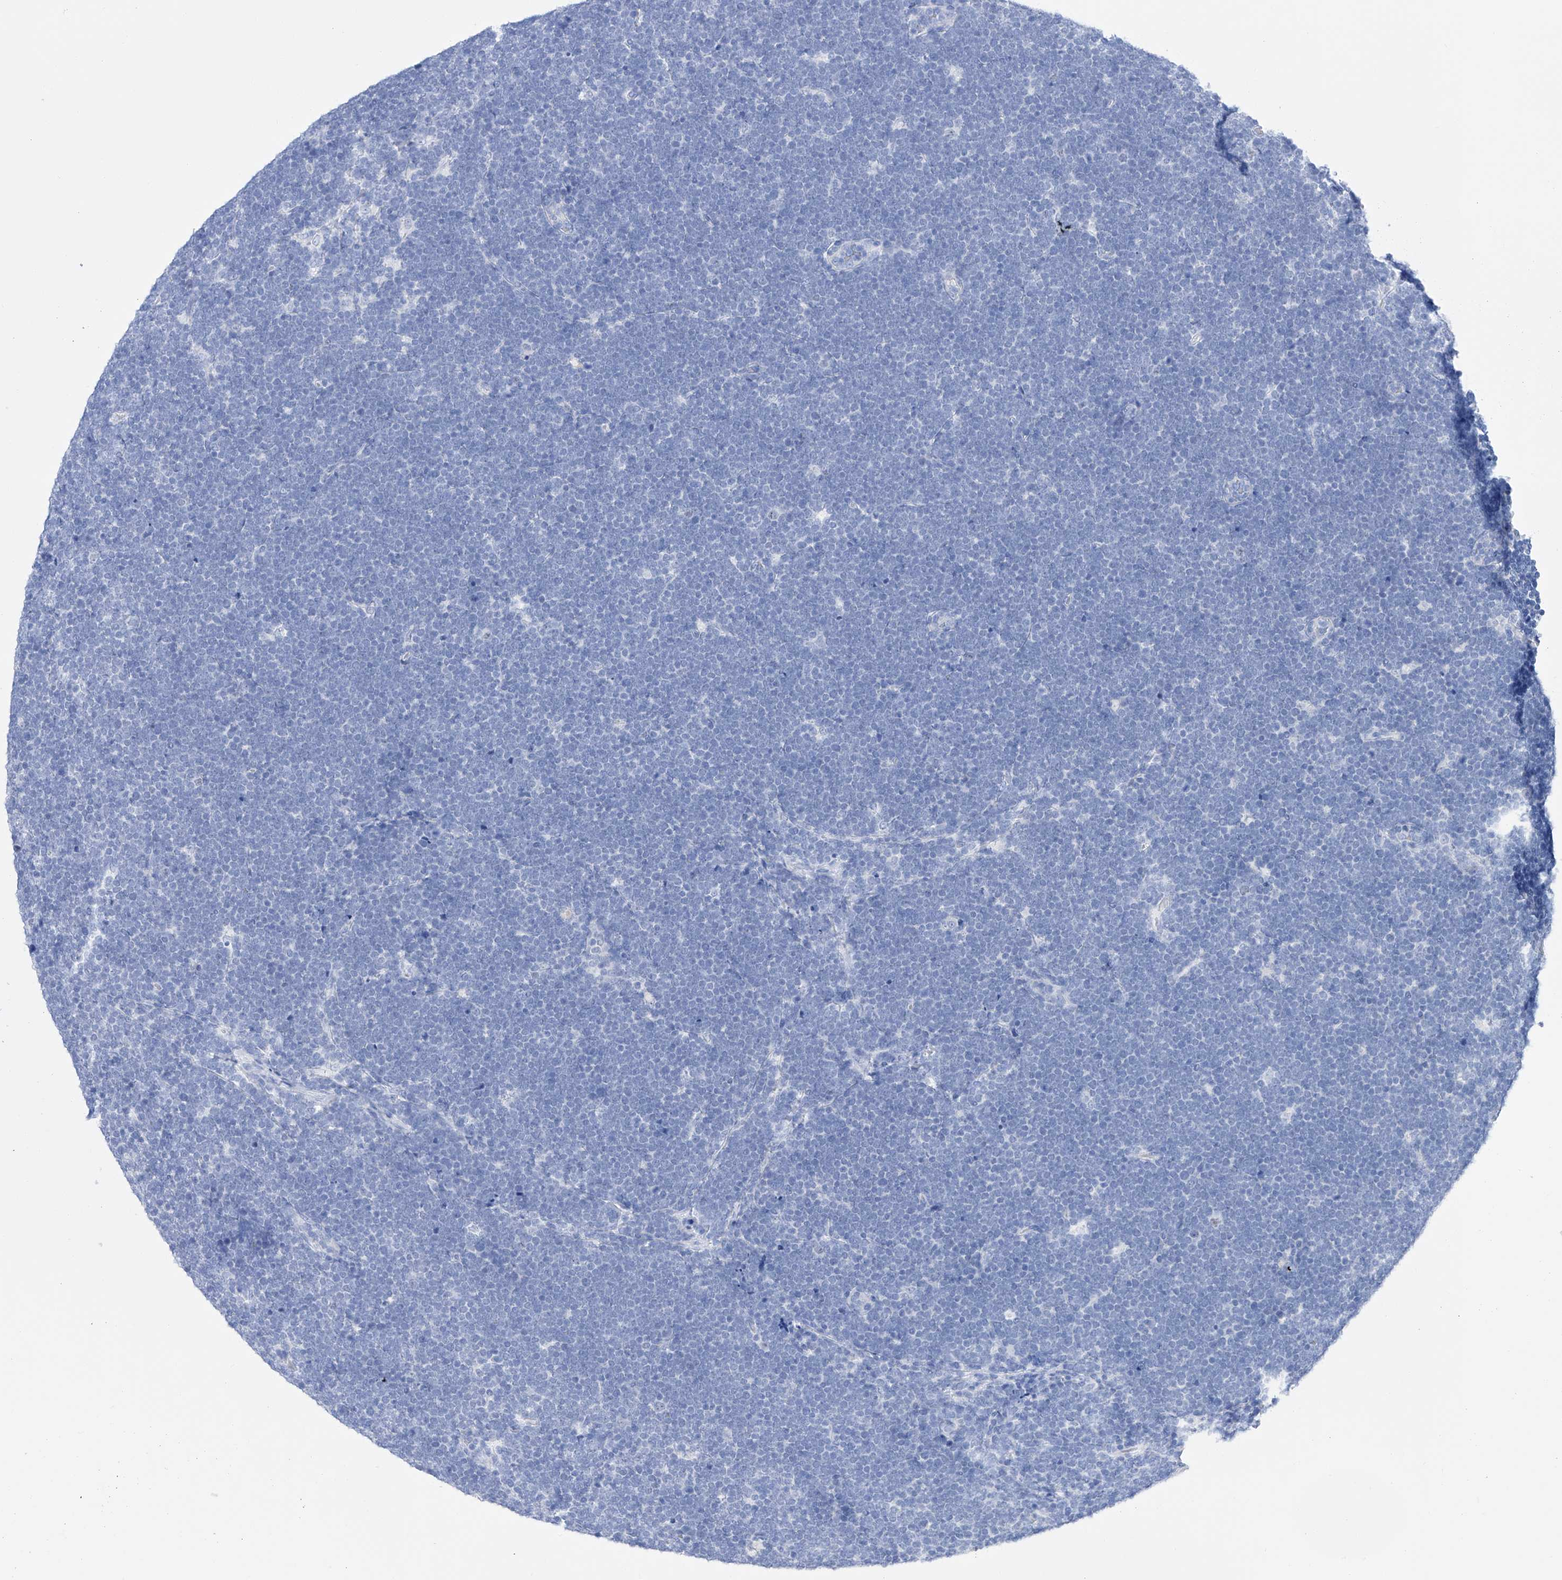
{"staining": {"intensity": "negative", "quantity": "none", "location": "none"}, "tissue": "lymphoma", "cell_type": "Tumor cells", "image_type": "cancer", "snomed": [{"axis": "morphology", "description": "Malignant lymphoma, non-Hodgkin's type, High grade"}, {"axis": "topography", "description": "Lymph node"}], "caption": "Protein analysis of high-grade malignant lymphoma, non-Hodgkin's type exhibits no significant positivity in tumor cells.", "gene": "FLG", "patient": {"sex": "male", "age": 13}}